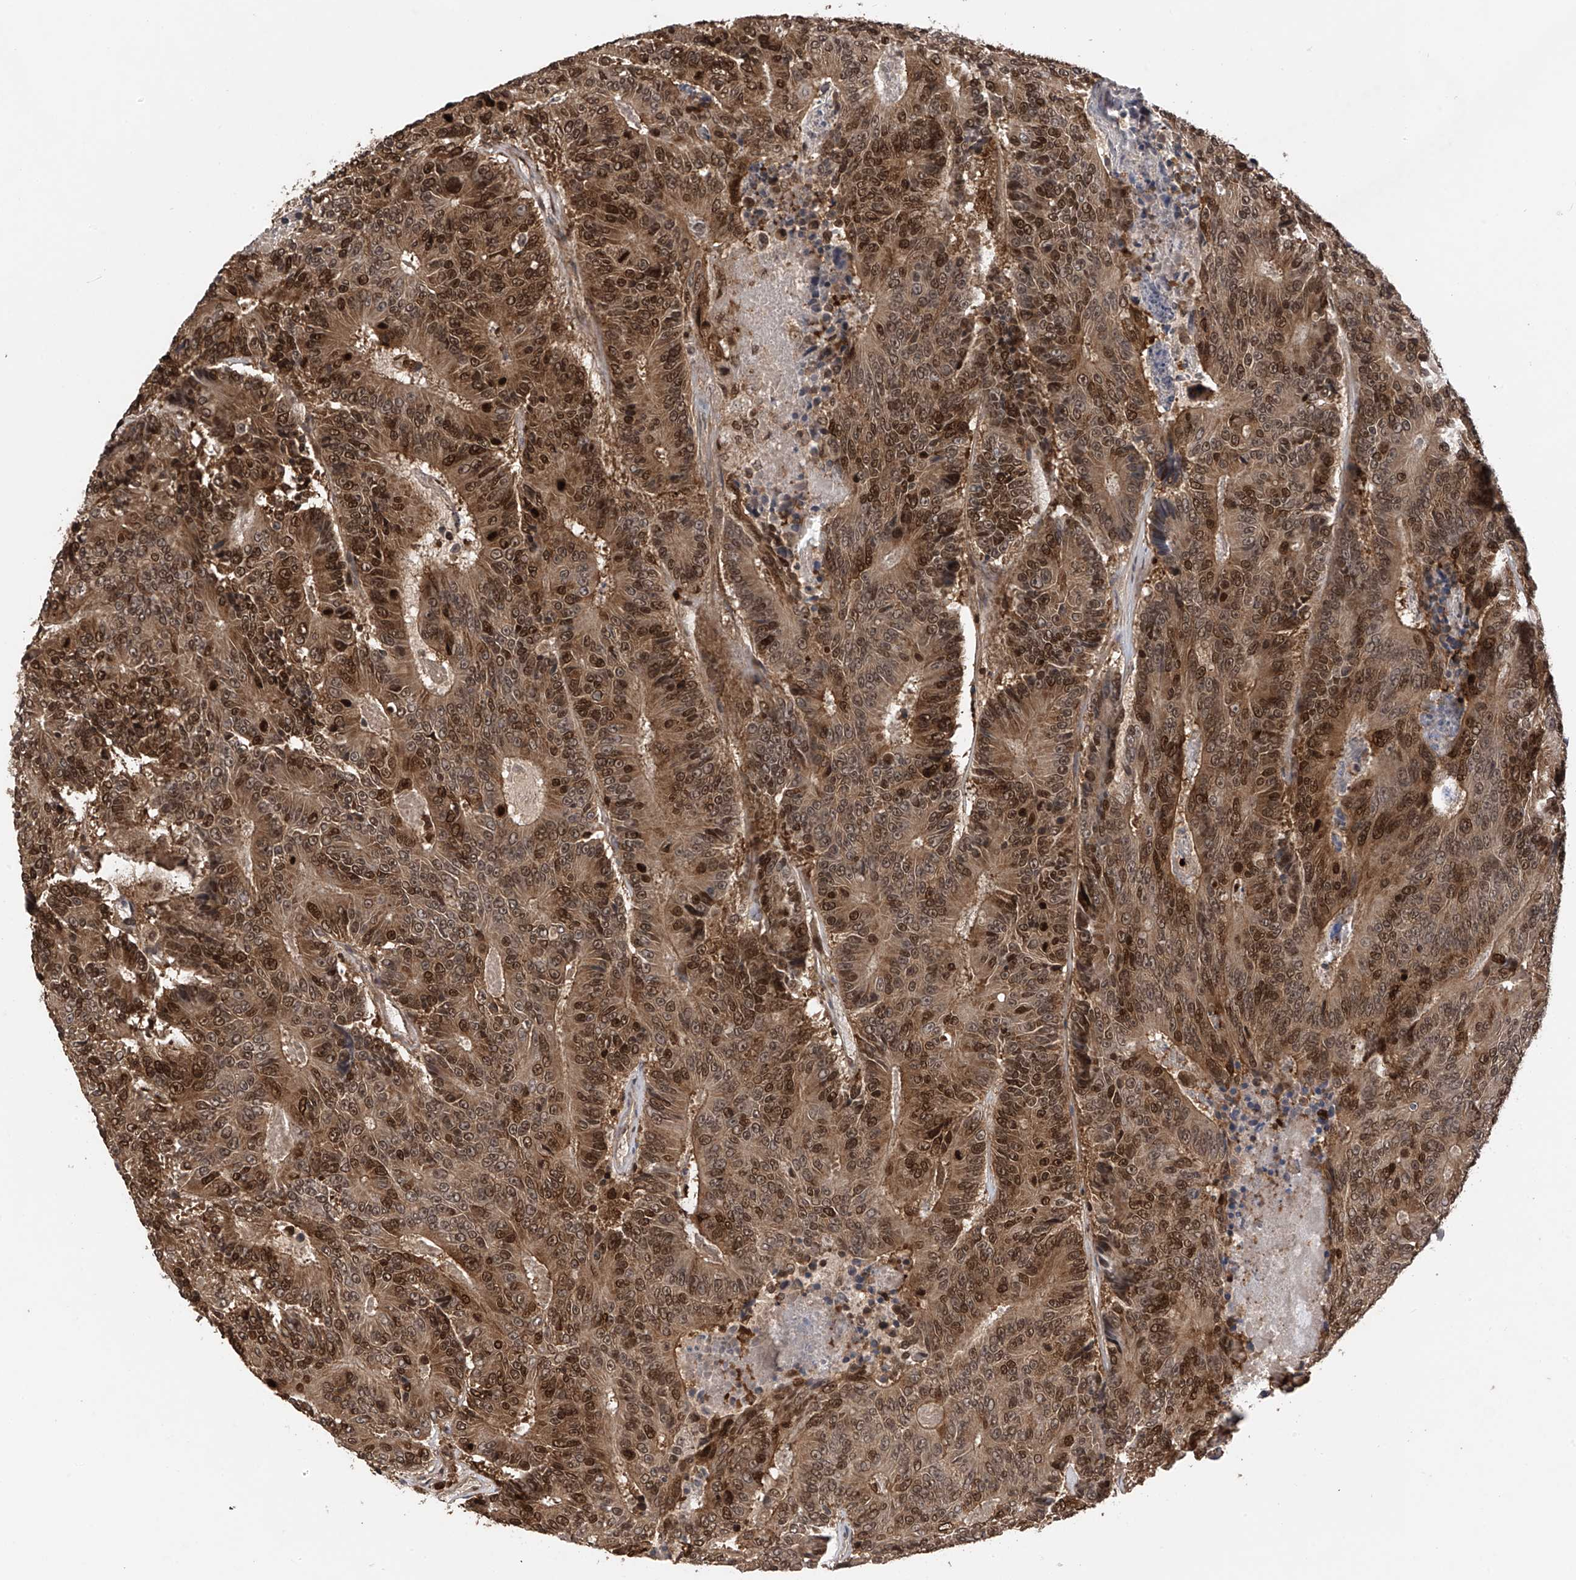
{"staining": {"intensity": "strong", "quantity": ">75%", "location": "cytoplasmic/membranous,nuclear"}, "tissue": "colorectal cancer", "cell_type": "Tumor cells", "image_type": "cancer", "snomed": [{"axis": "morphology", "description": "Adenocarcinoma, NOS"}, {"axis": "topography", "description": "Colon"}], "caption": "Tumor cells show high levels of strong cytoplasmic/membranous and nuclear staining in about >75% of cells in human colorectal cancer (adenocarcinoma).", "gene": "DNAJC9", "patient": {"sex": "male", "age": 83}}